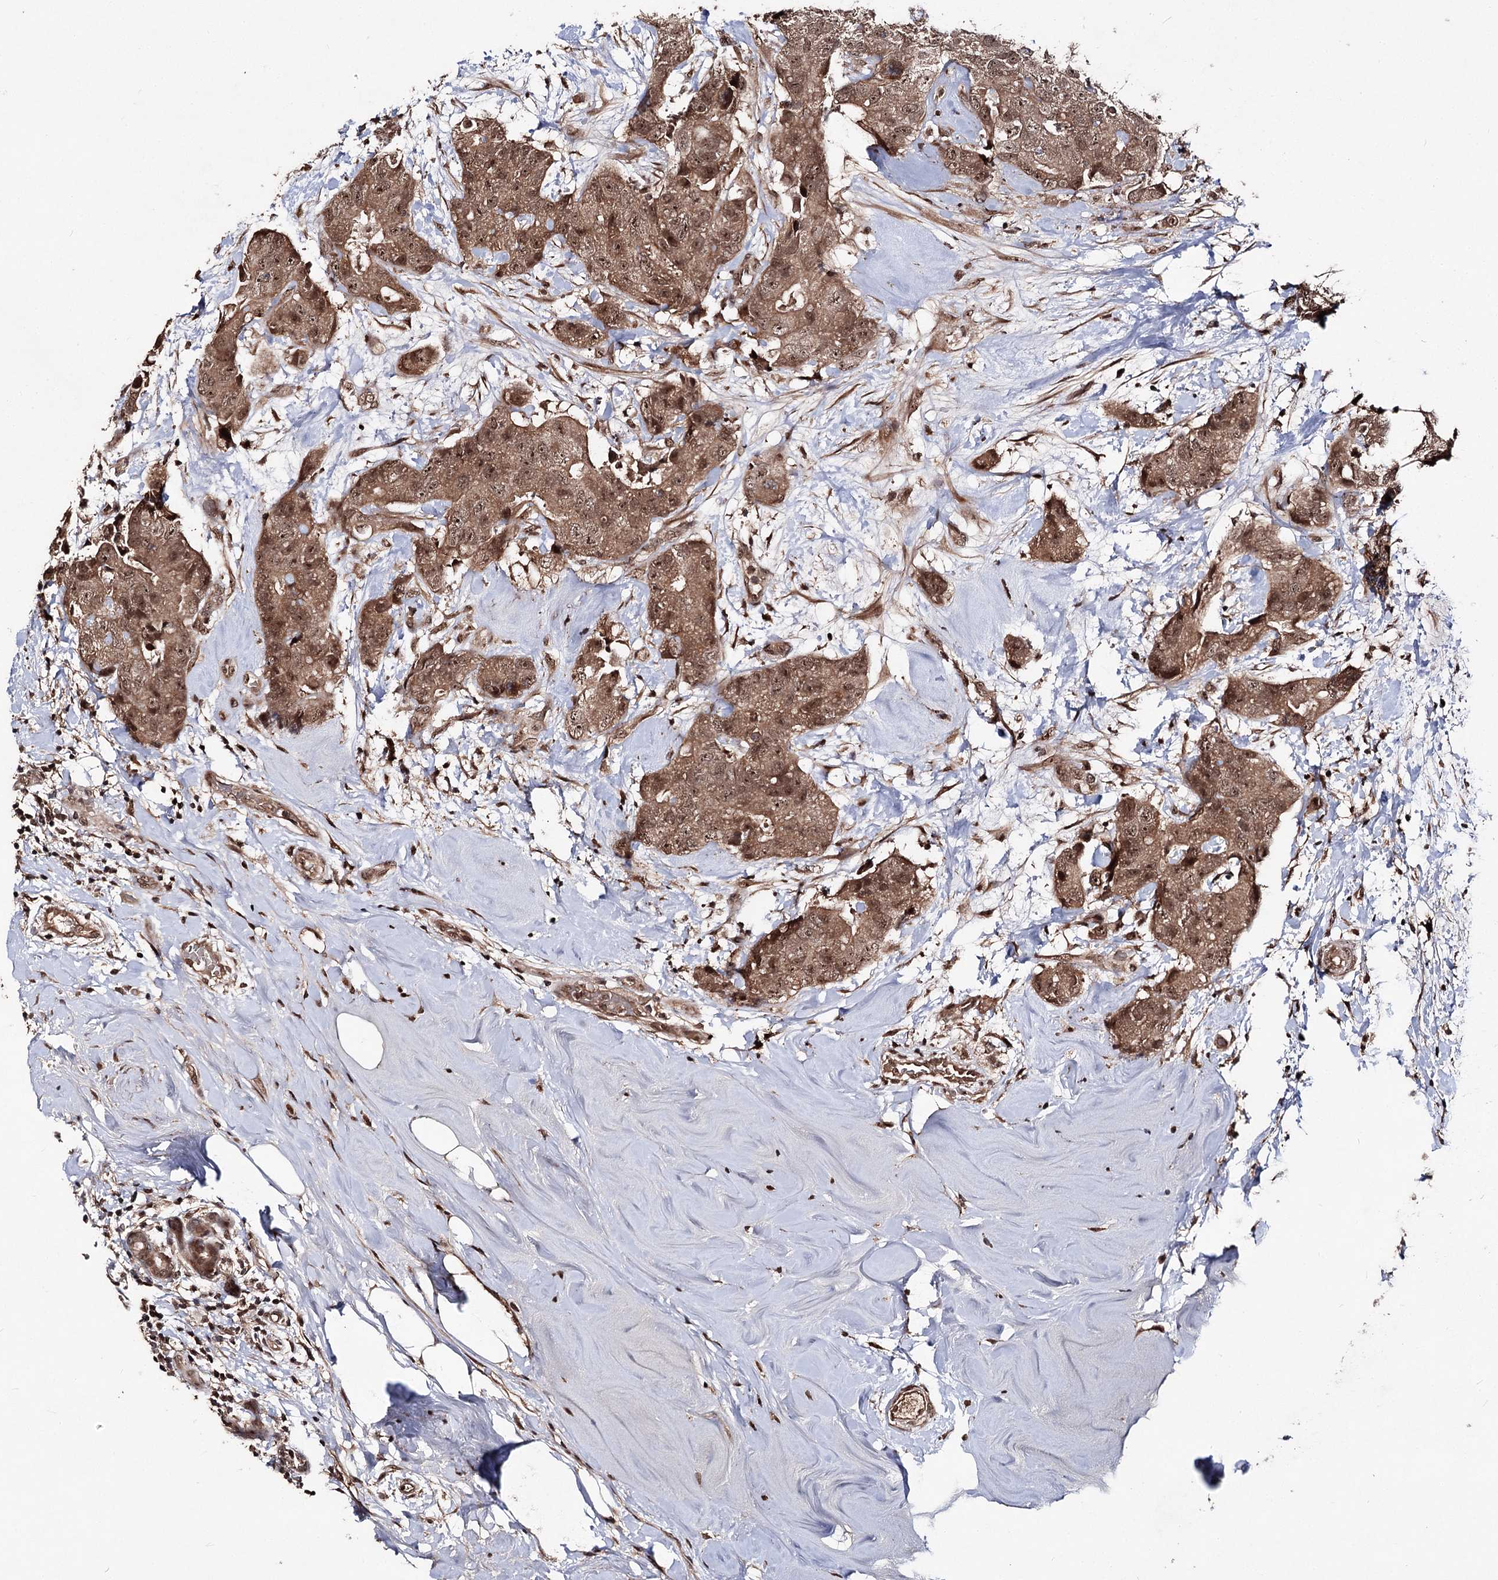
{"staining": {"intensity": "moderate", "quantity": ">75%", "location": "cytoplasmic/membranous,nuclear"}, "tissue": "breast cancer", "cell_type": "Tumor cells", "image_type": "cancer", "snomed": [{"axis": "morphology", "description": "Duct carcinoma"}, {"axis": "topography", "description": "Breast"}], "caption": "The micrograph shows immunohistochemical staining of intraductal carcinoma (breast). There is moderate cytoplasmic/membranous and nuclear expression is identified in approximately >75% of tumor cells.", "gene": "FAM53B", "patient": {"sex": "female", "age": 62}}